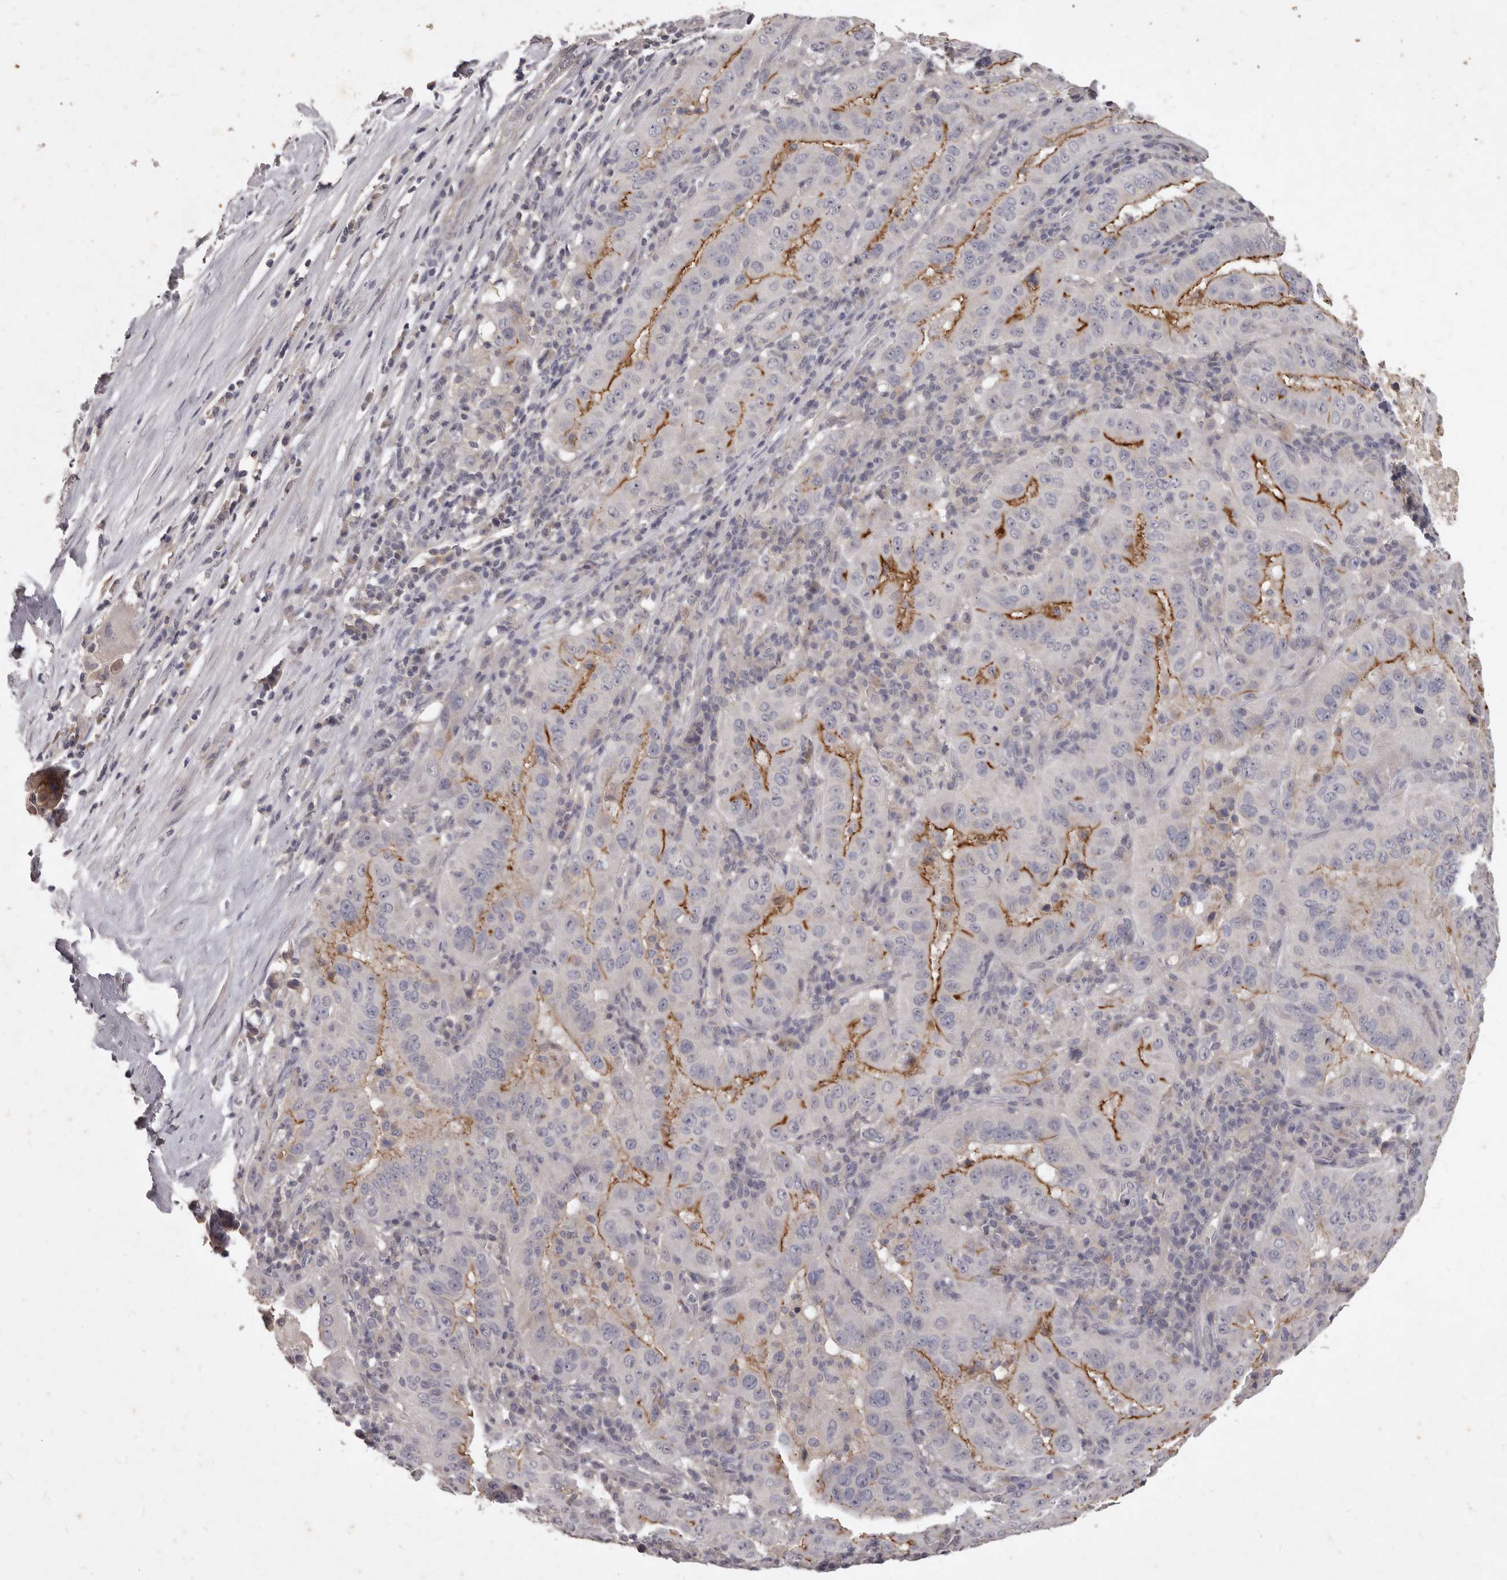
{"staining": {"intensity": "strong", "quantity": "25%-75%", "location": "cytoplasmic/membranous"}, "tissue": "pancreatic cancer", "cell_type": "Tumor cells", "image_type": "cancer", "snomed": [{"axis": "morphology", "description": "Adenocarcinoma, NOS"}, {"axis": "topography", "description": "Pancreas"}], "caption": "A histopathology image showing strong cytoplasmic/membranous staining in about 25%-75% of tumor cells in pancreatic cancer, as visualized by brown immunohistochemical staining.", "gene": "GPRC5C", "patient": {"sex": "male", "age": 63}}